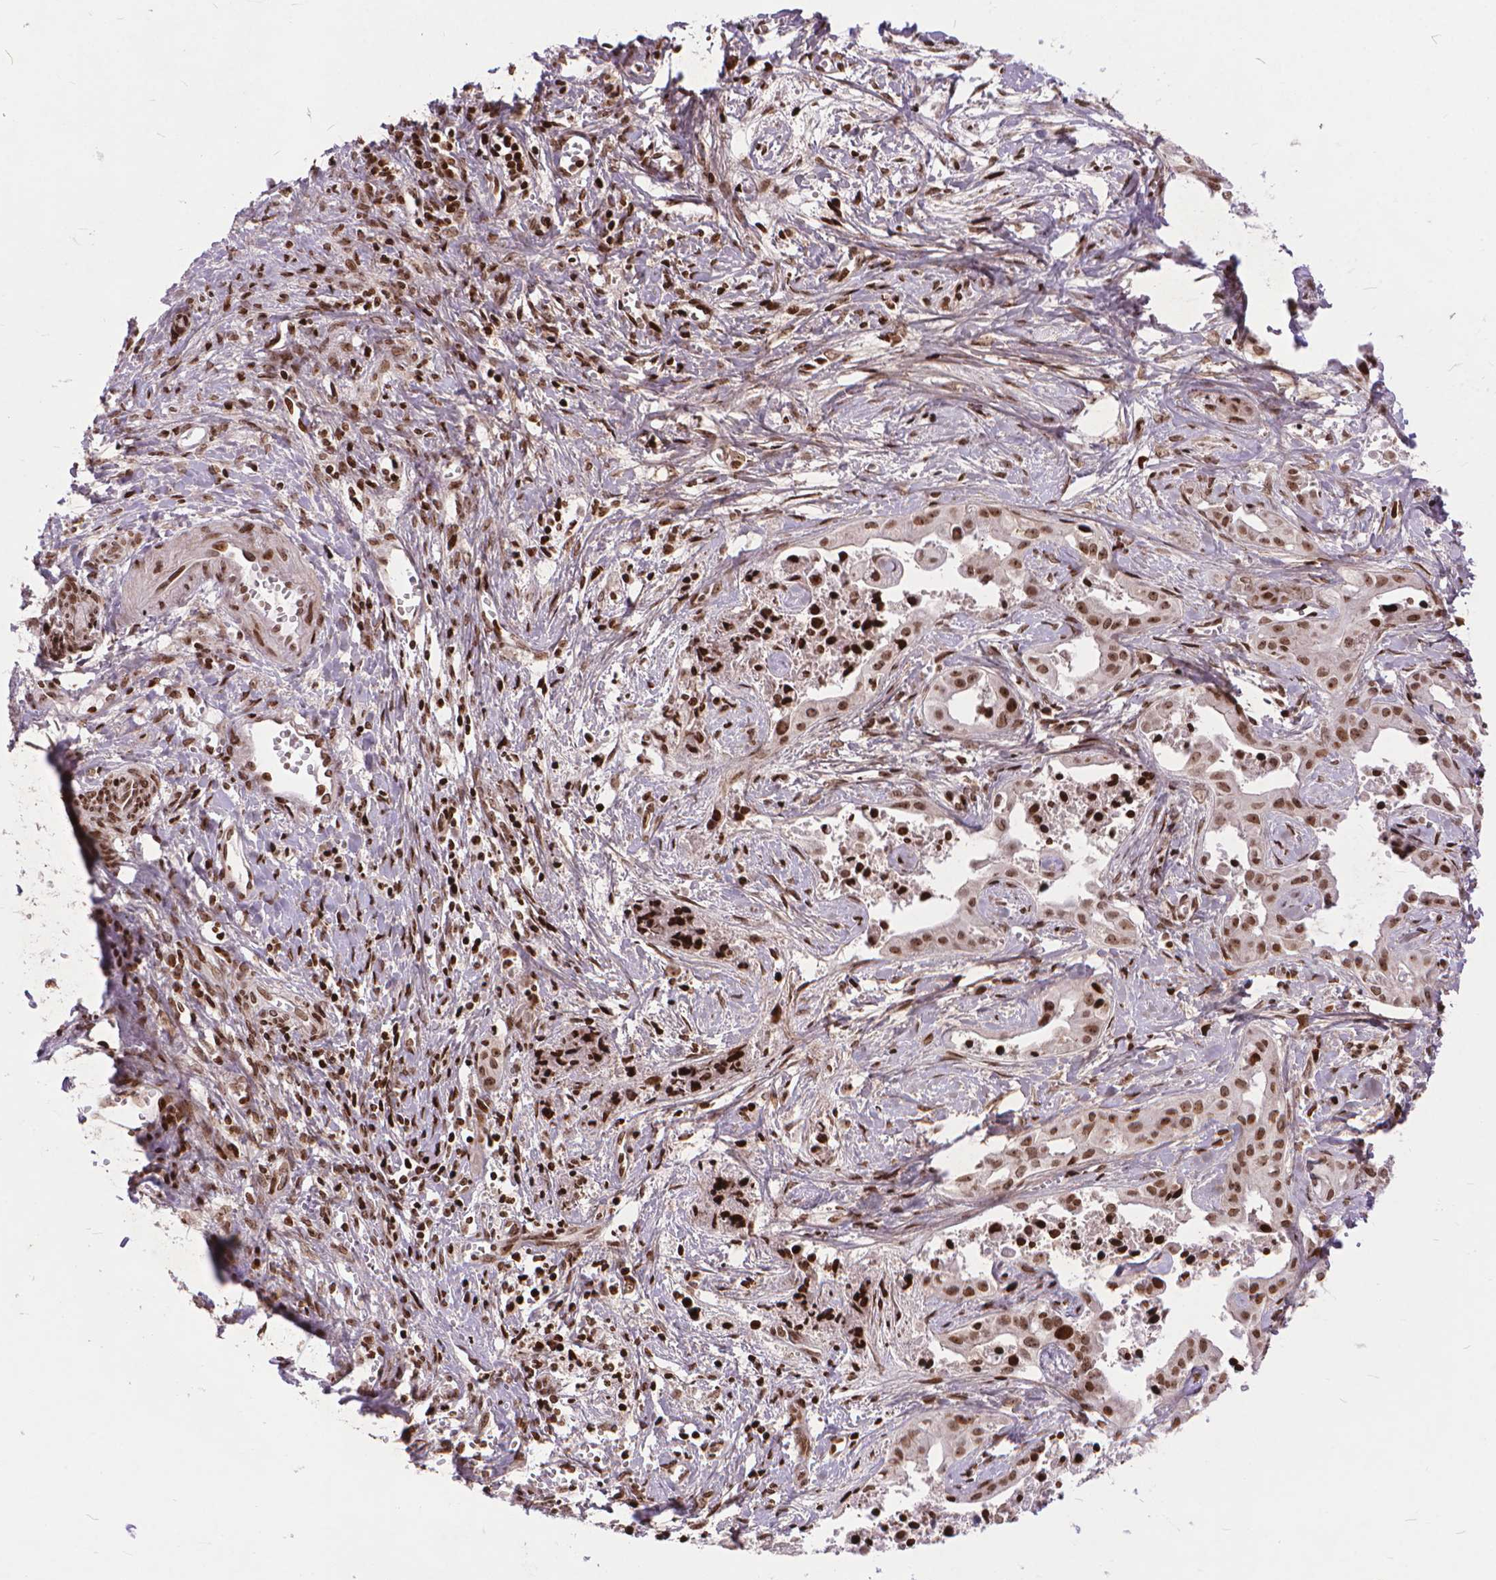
{"staining": {"intensity": "moderate", "quantity": ">75%", "location": "nuclear"}, "tissue": "liver cancer", "cell_type": "Tumor cells", "image_type": "cancer", "snomed": [{"axis": "morphology", "description": "Cholangiocarcinoma"}, {"axis": "topography", "description": "Liver"}], "caption": "DAB immunohistochemical staining of liver cholangiocarcinoma exhibits moderate nuclear protein expression in approximately >75% of tumor cells.", "gene": "AMER1", "patient": {"sex": "female", "age": 65}}